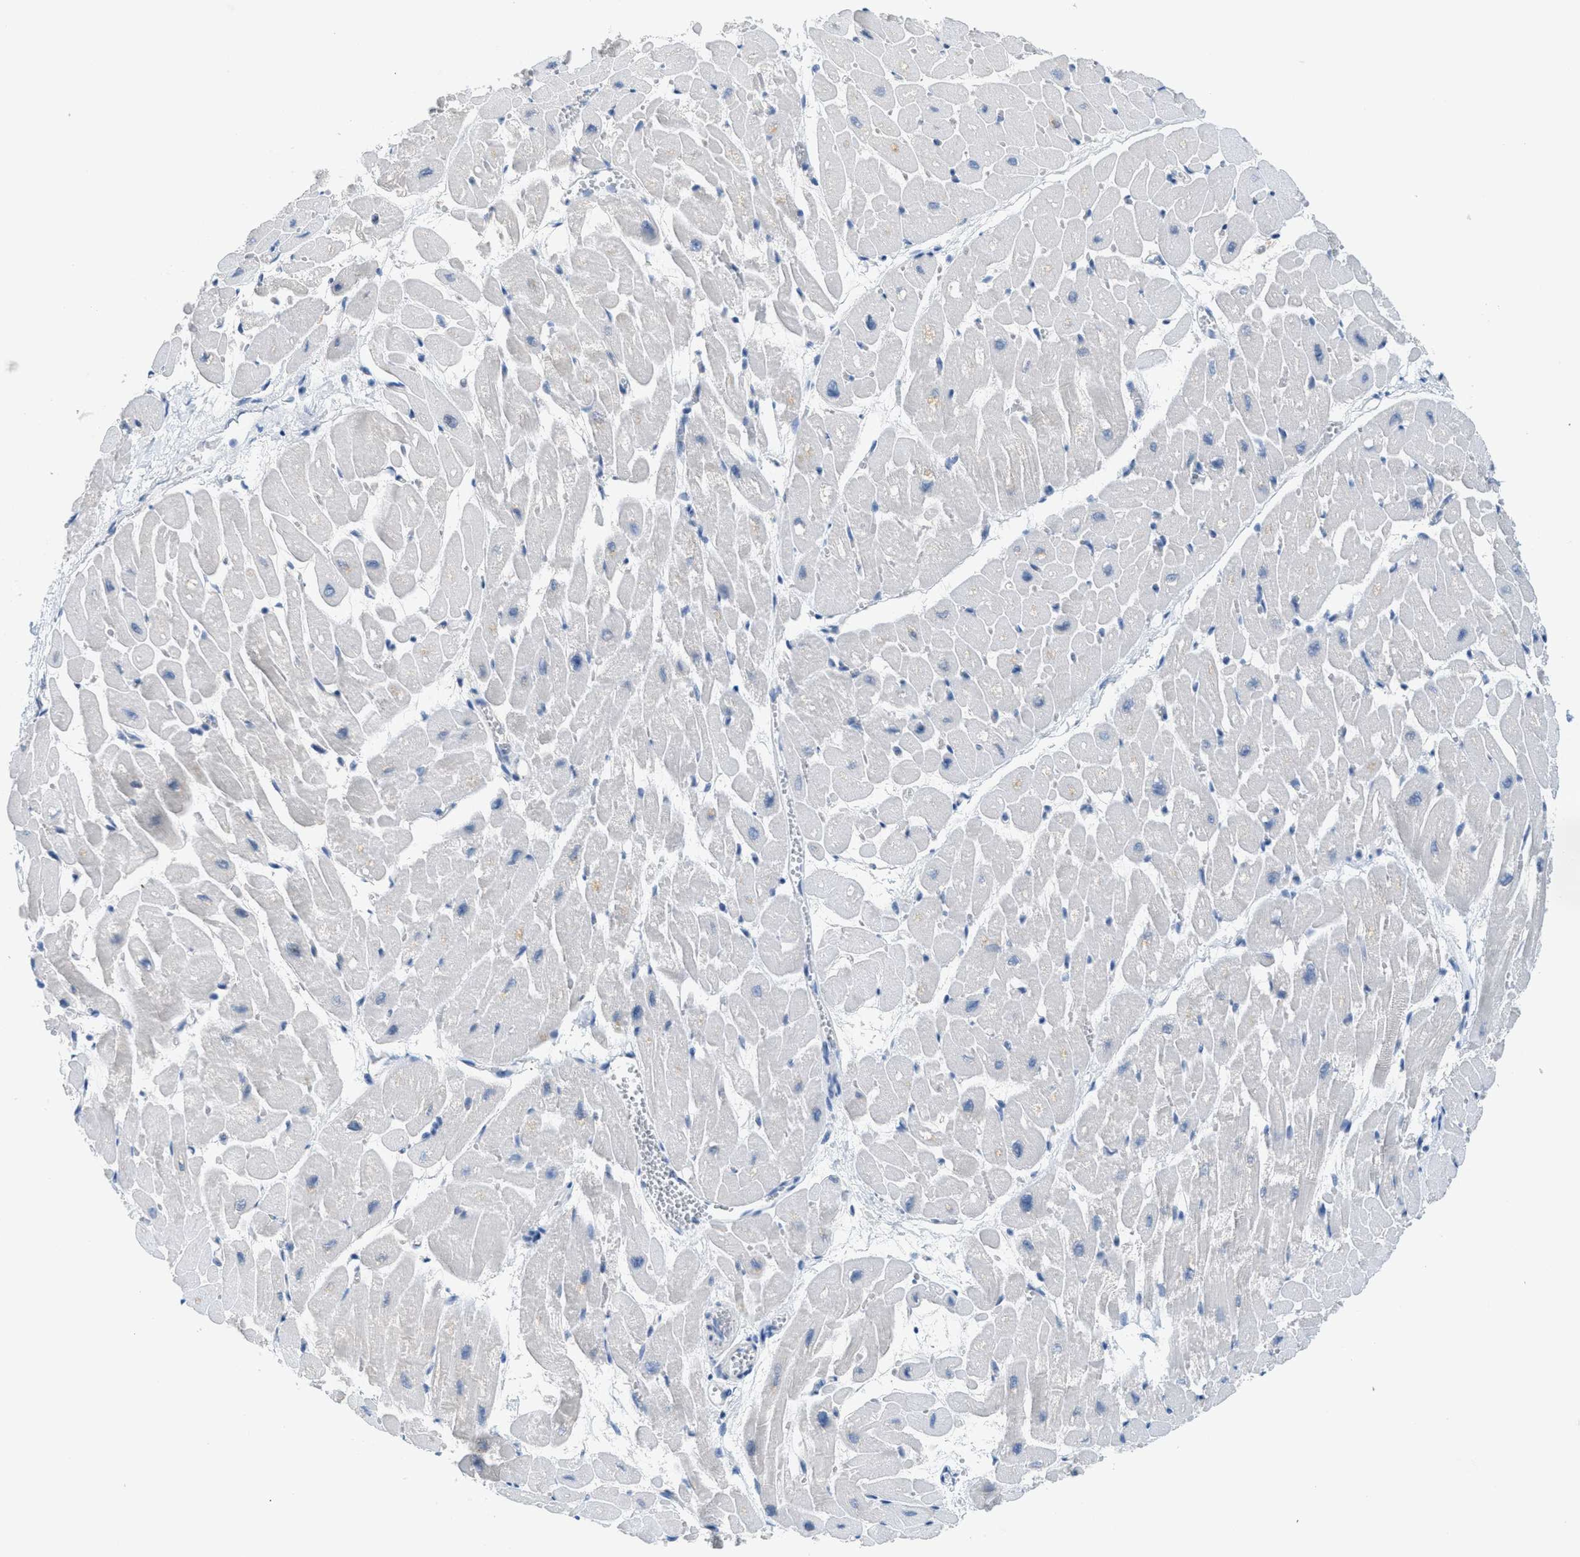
{"staining": {"intensity": "negative", "quantity": "none", "location": "none"}, "tissue": "heart muscle", "cell_type": "Cardiomyocytes", "image_type": "normal", "snomed": [{"axis": "morphology", "description": "Normal tissue, NOS"}, {"axis": "topography", "description": "Heart"}], "caption": "This is a histopathology image of immunohistochemistry (IHC) staining of normal heart muscle, which shows no expression in cardiomyocytes. (DAB (3,3'-diaminobenzidine) immunohistochemistry (IHC) visualized using brightfield microscopy, high magnification).", "gene": "ZFYVE9", "patient": {"sex": "male", "age": 45}}